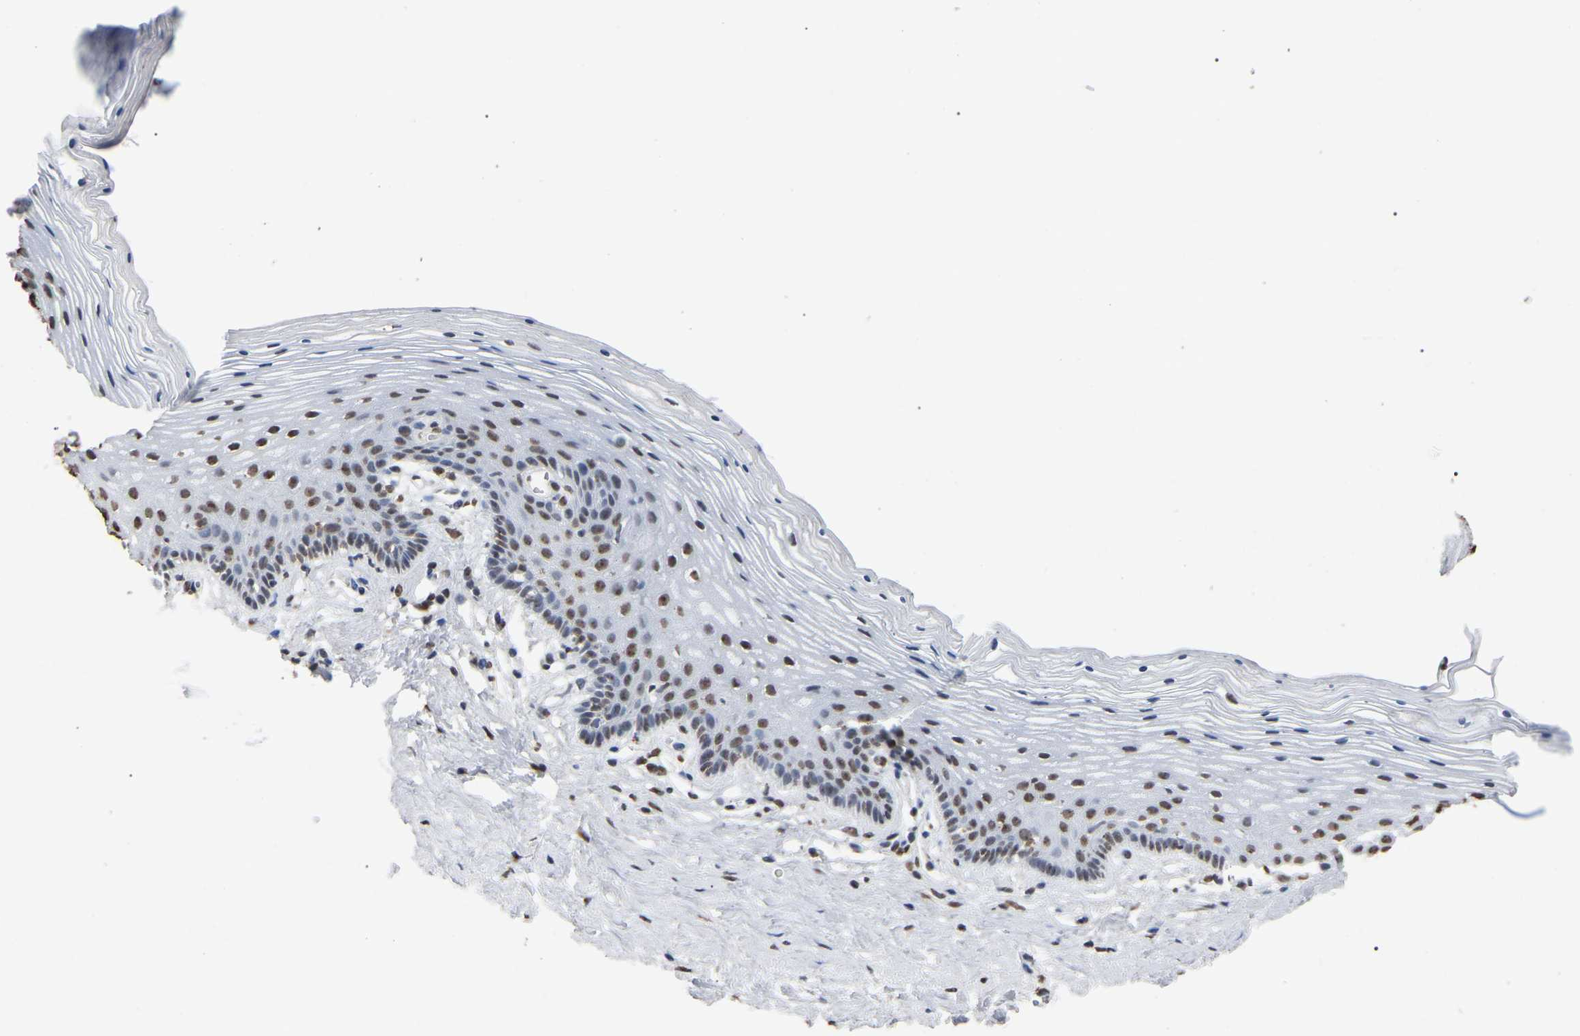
{"staining": {"intensity": "moderate", "quantity": "25%-75%", "location": "nuclear"}, "tissue": "vagina", "cell_type": "Squamous epithelial cells", "image_type": "normal", "snomed": [{"axis": "morphology", "description": "Normal tissue, NOS"}, {"axis": "topography", "description": "Vagina"}], "caption": "Immunohistochemistry of benign vagina demonstrates medium levels of moderate nuclear staining in about 25%-75% of squamous epithelial cells.", "gene": "RBL2", "patient": {"sex": "female", "age": 32}}